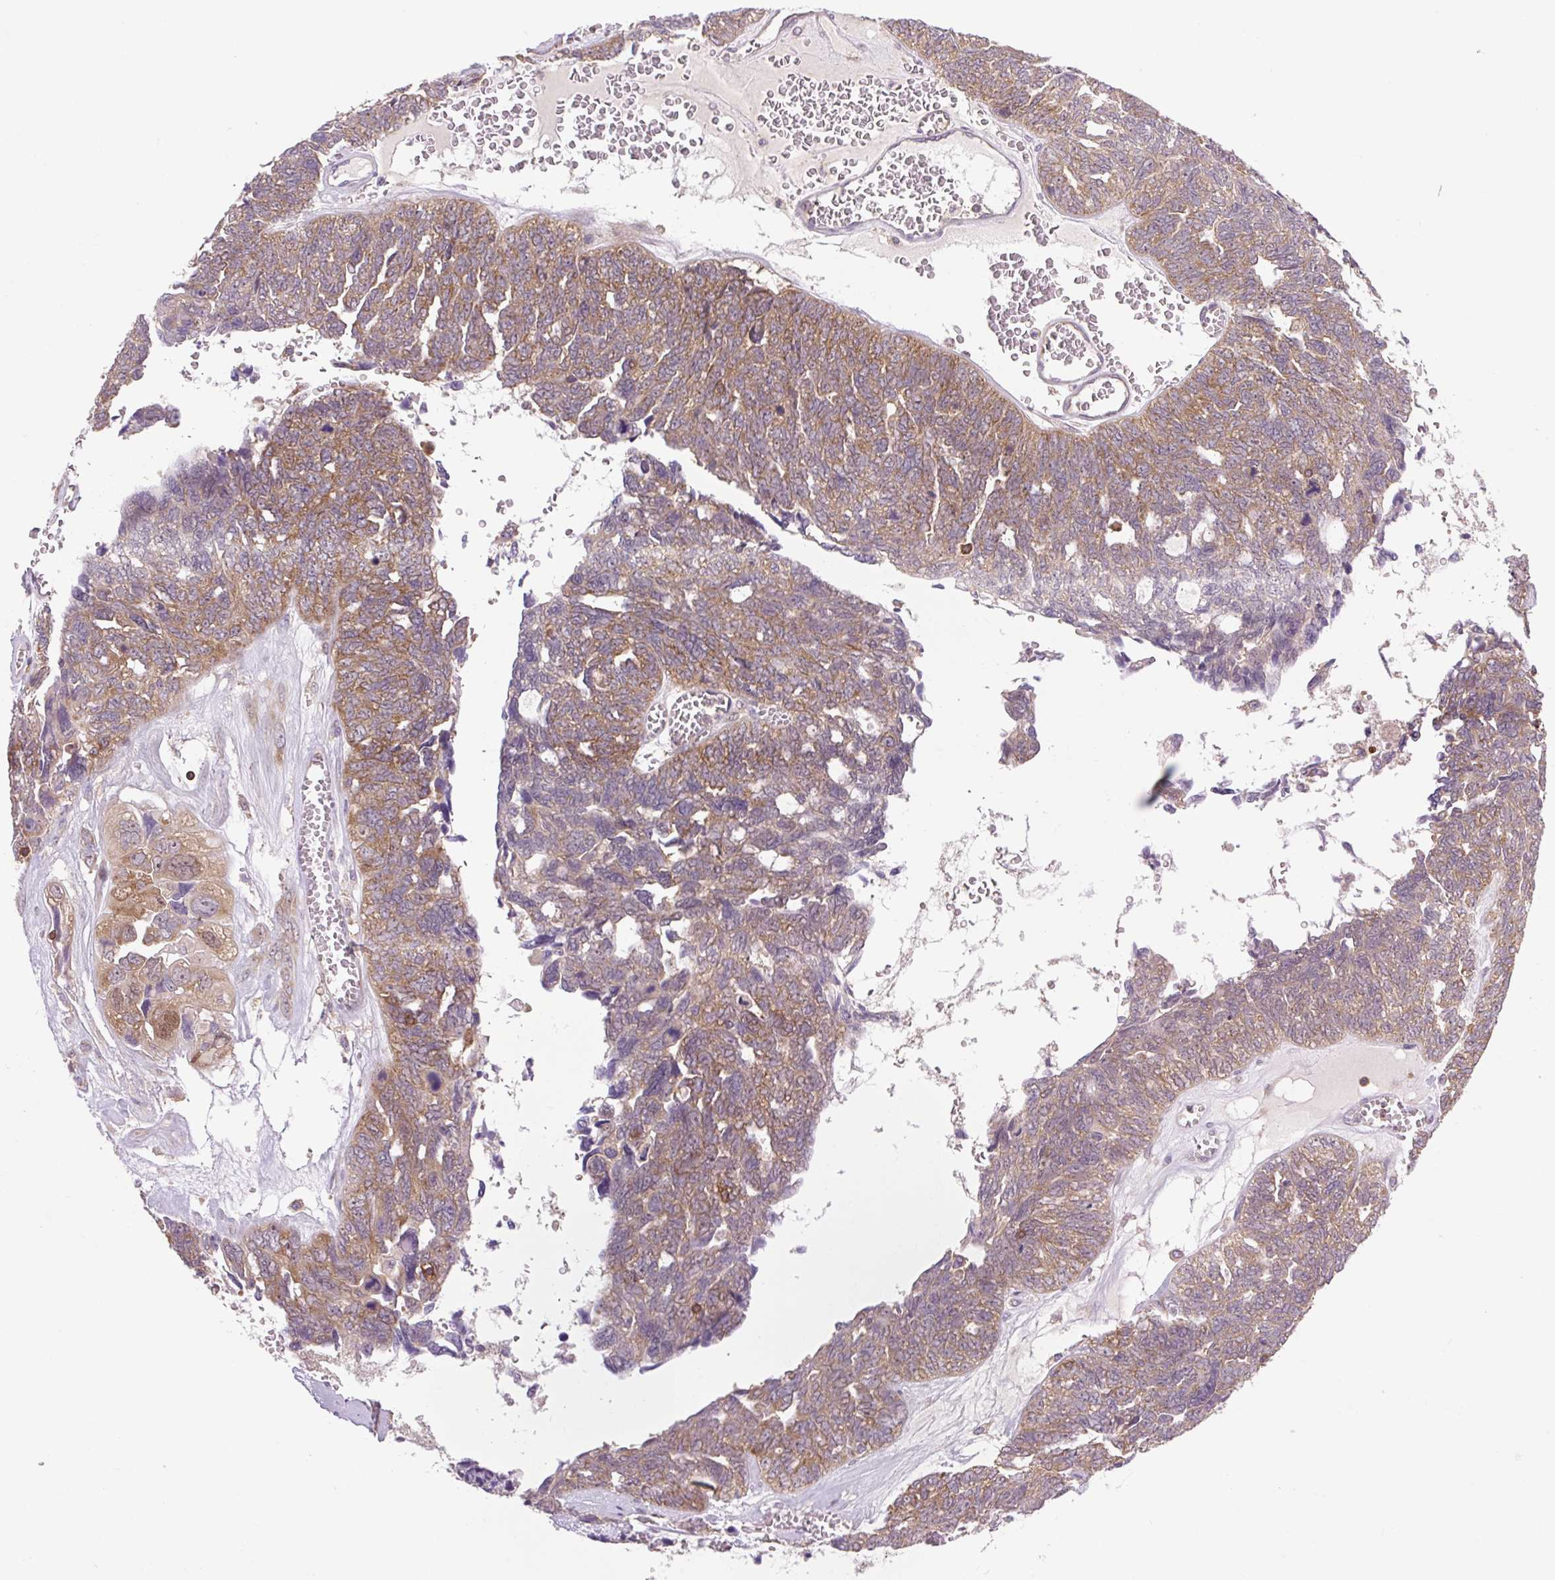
{"staining": {"intensity": "moderate", "quantity": ">75%", "location": "cytoplasmic/membranous"}, "tissue": "ovarian cancer", "cell_type": "Tumor cells", "image_type": "cancer", "snomed": [{"axis": "morphology", "description": "Cystadenocarcinoma, serous, NOS"}, {"axis": "topography", "description": "Ovary"}], "caption": "IHC of human ovarian serous cystadenocarcinoma shows medium levels of moderate cytoplasmic/membranous expression in about >75% of tumor cells. (Brightfield microscopy of DAB IHC at high magnification).", "gene": "PLCG1", "patient": {"sex": "female", "age": 79}}